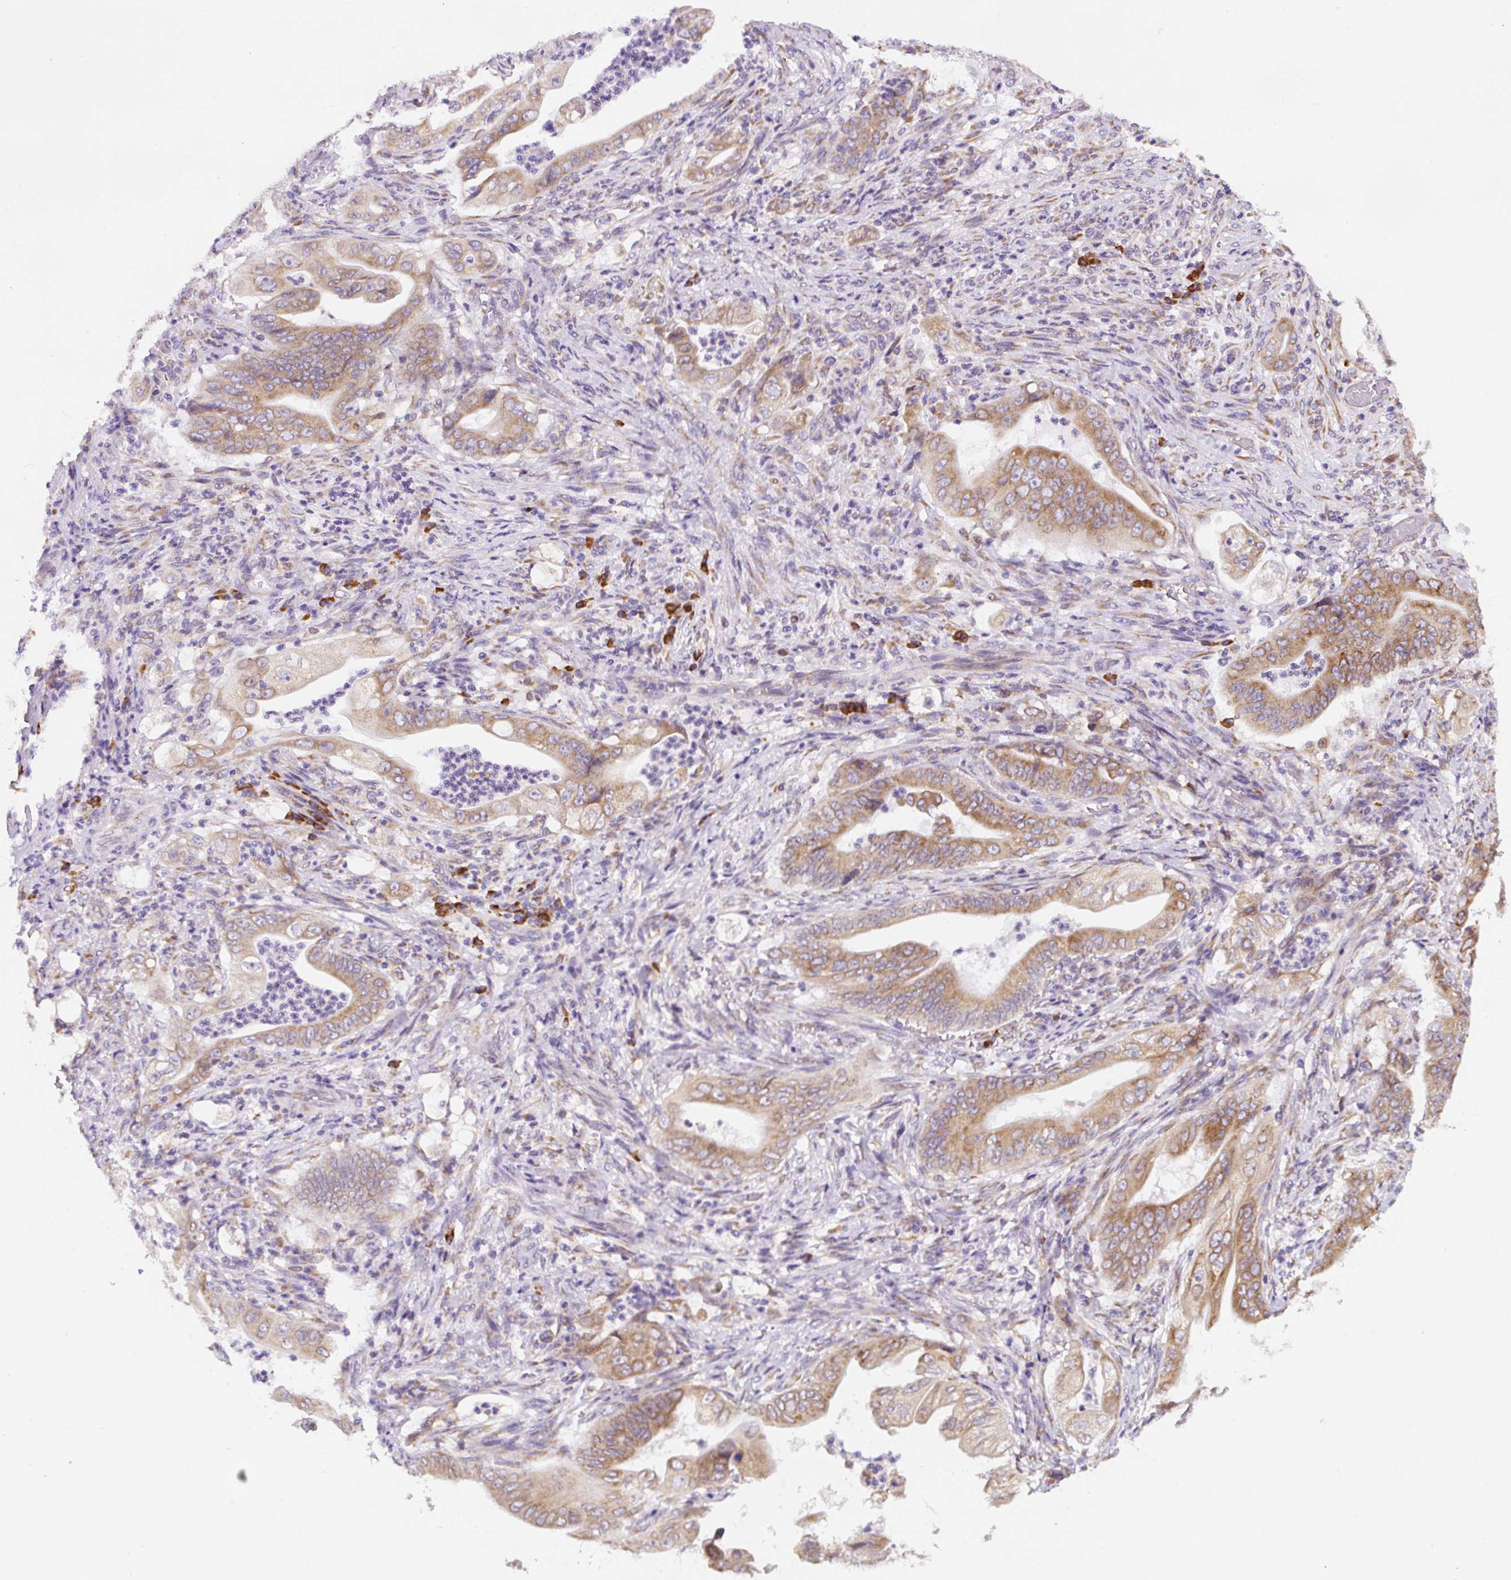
{"staining": {"intensity": "moderate", "quantity": ">75%", "location": "cytoplasmic/membranous"}, "tissue": "stomach cancer", "cell_type": "Tumor cells", "image_type": "cancer", "snomed": [{"axis": "morphology", "description": "Adenocarcinoma, NOS"}, {"axis": "topography", "description": "Stomach"}], "caption": "Immunohistochemistry of stomach adenocarcinoma demonstrates medium levels of moderate cytoplasmic/membranous positivity in approximately >75% of tumor cells.", "gene": "DDOST", "patient": {"sex": "female", "age": 73}}